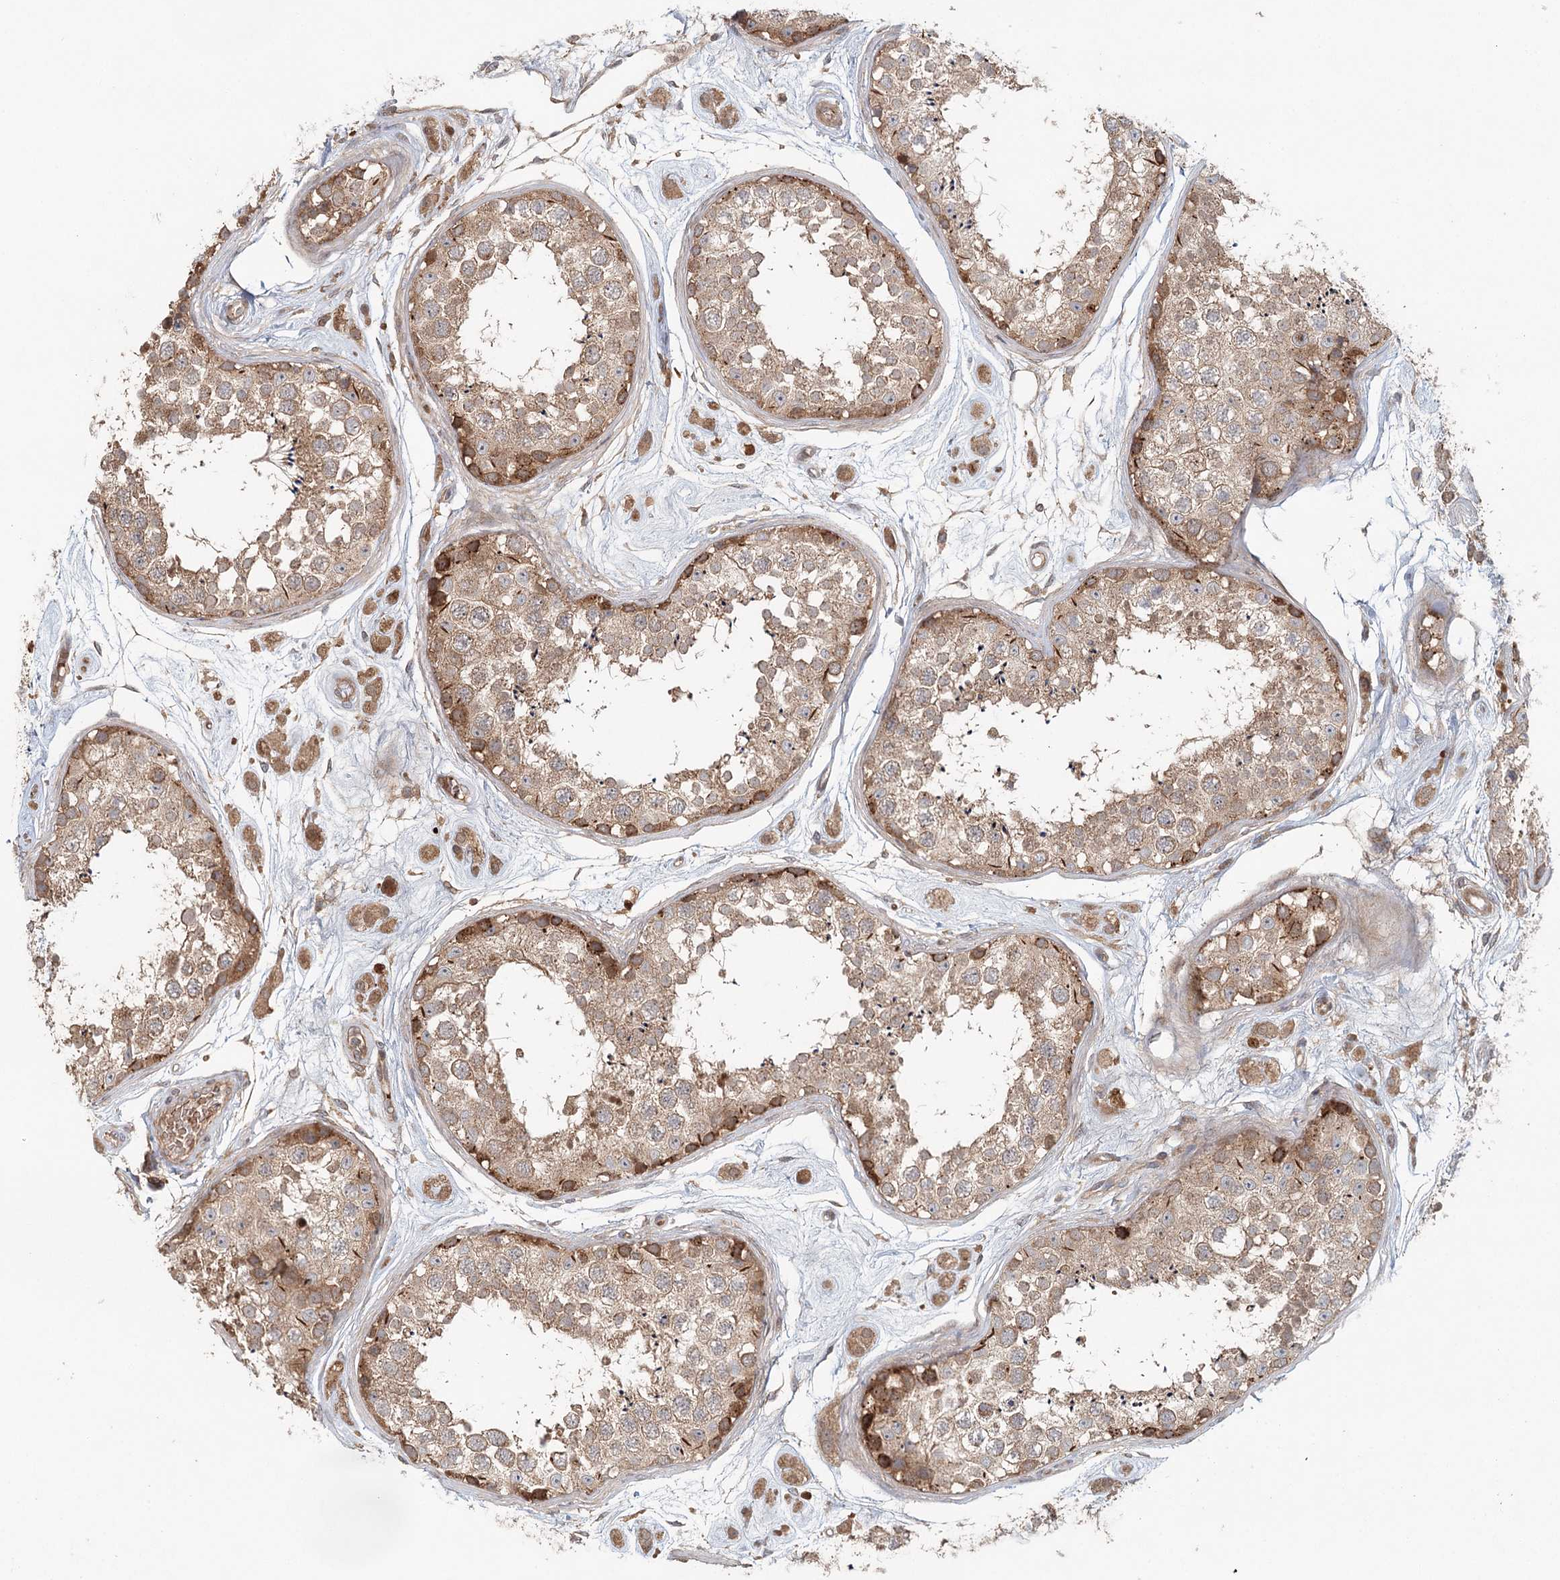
{"staining": {"intensity": "moderate", "quantity": ">75%", "location": "cytoplasmic/membranous"}, "tissue": "testis", "cell_type": "Cells in seminiferous ducts", "image_type": "normal", "snomed": [{"axis": "morphology", "description": "Normal tissue, NOS"}, {"axis": "topography", "description": "Testis"}], "caption": "Protein staining demonstrates moderate cytoplasmic/membranous positivity in about >75% of cells in seminiferous ducts in benign testis. (DAB IHC, brown staining for protein, blue staining for nuclei).", "gene": "ENSG00000273217", "patient": {"sex": "male", "age": 25}}